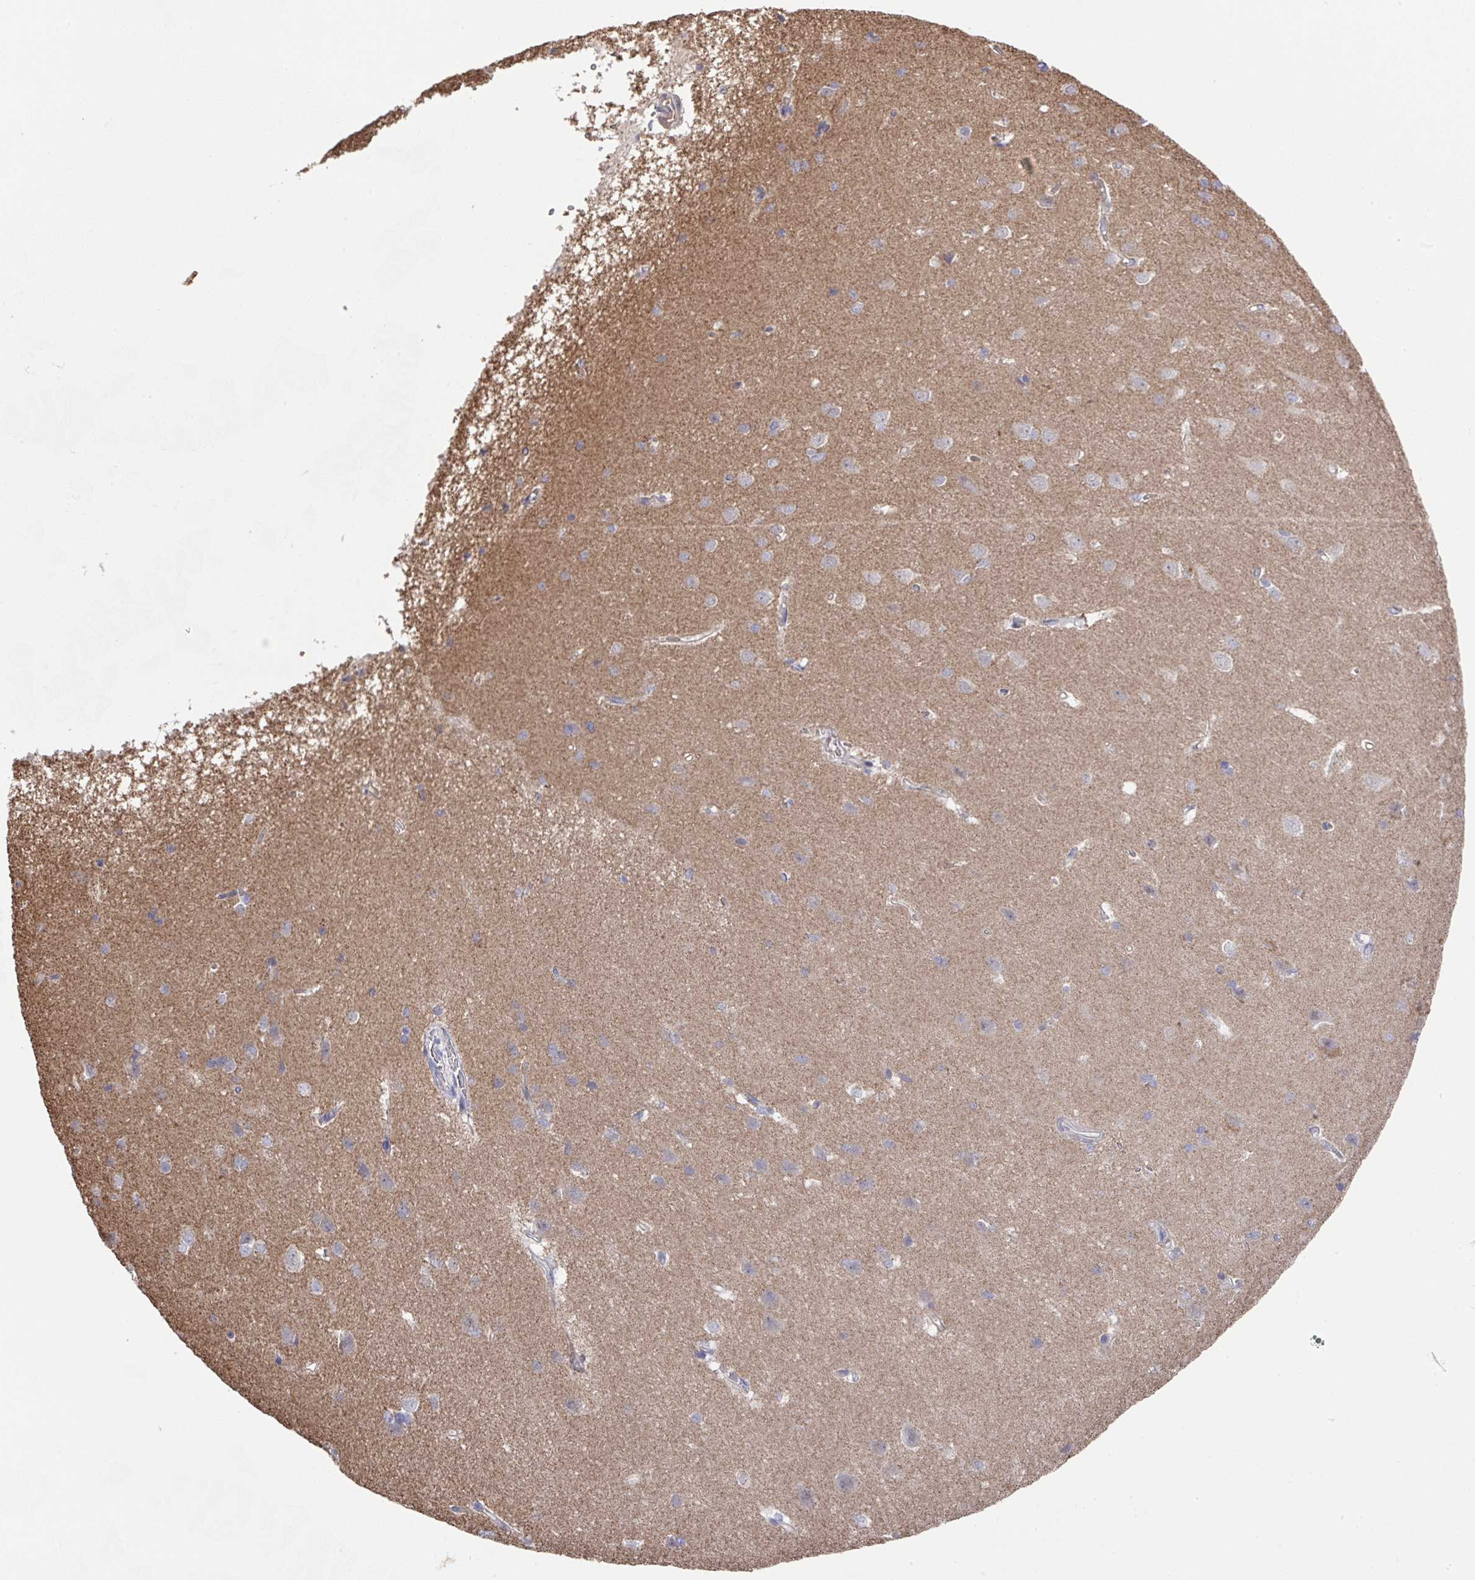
{"staining": {"intensity": "moderate", "quantity": "<25%", "location": "cytoplasmic/membranous"}, "tissue": "cerebral cortex", "cell_type": "Endothelial cells", "image_type": "normal", "snomed": [{"axis": "morphology", "description": "Normal tissue, NOS"}, {"axis": "topography", "description": "Cerebral cortex"}], "caption": "Immunohistochemistry (IHC) micrograph of benign cerebral cortex stained for a protein (brown), which exhibits low levels of moderate cytoplasmic/membranous staining in approximately <25% of endothelial cells.", "gene": "PRR5", "patient": {"sex": "male", "age": 37}}